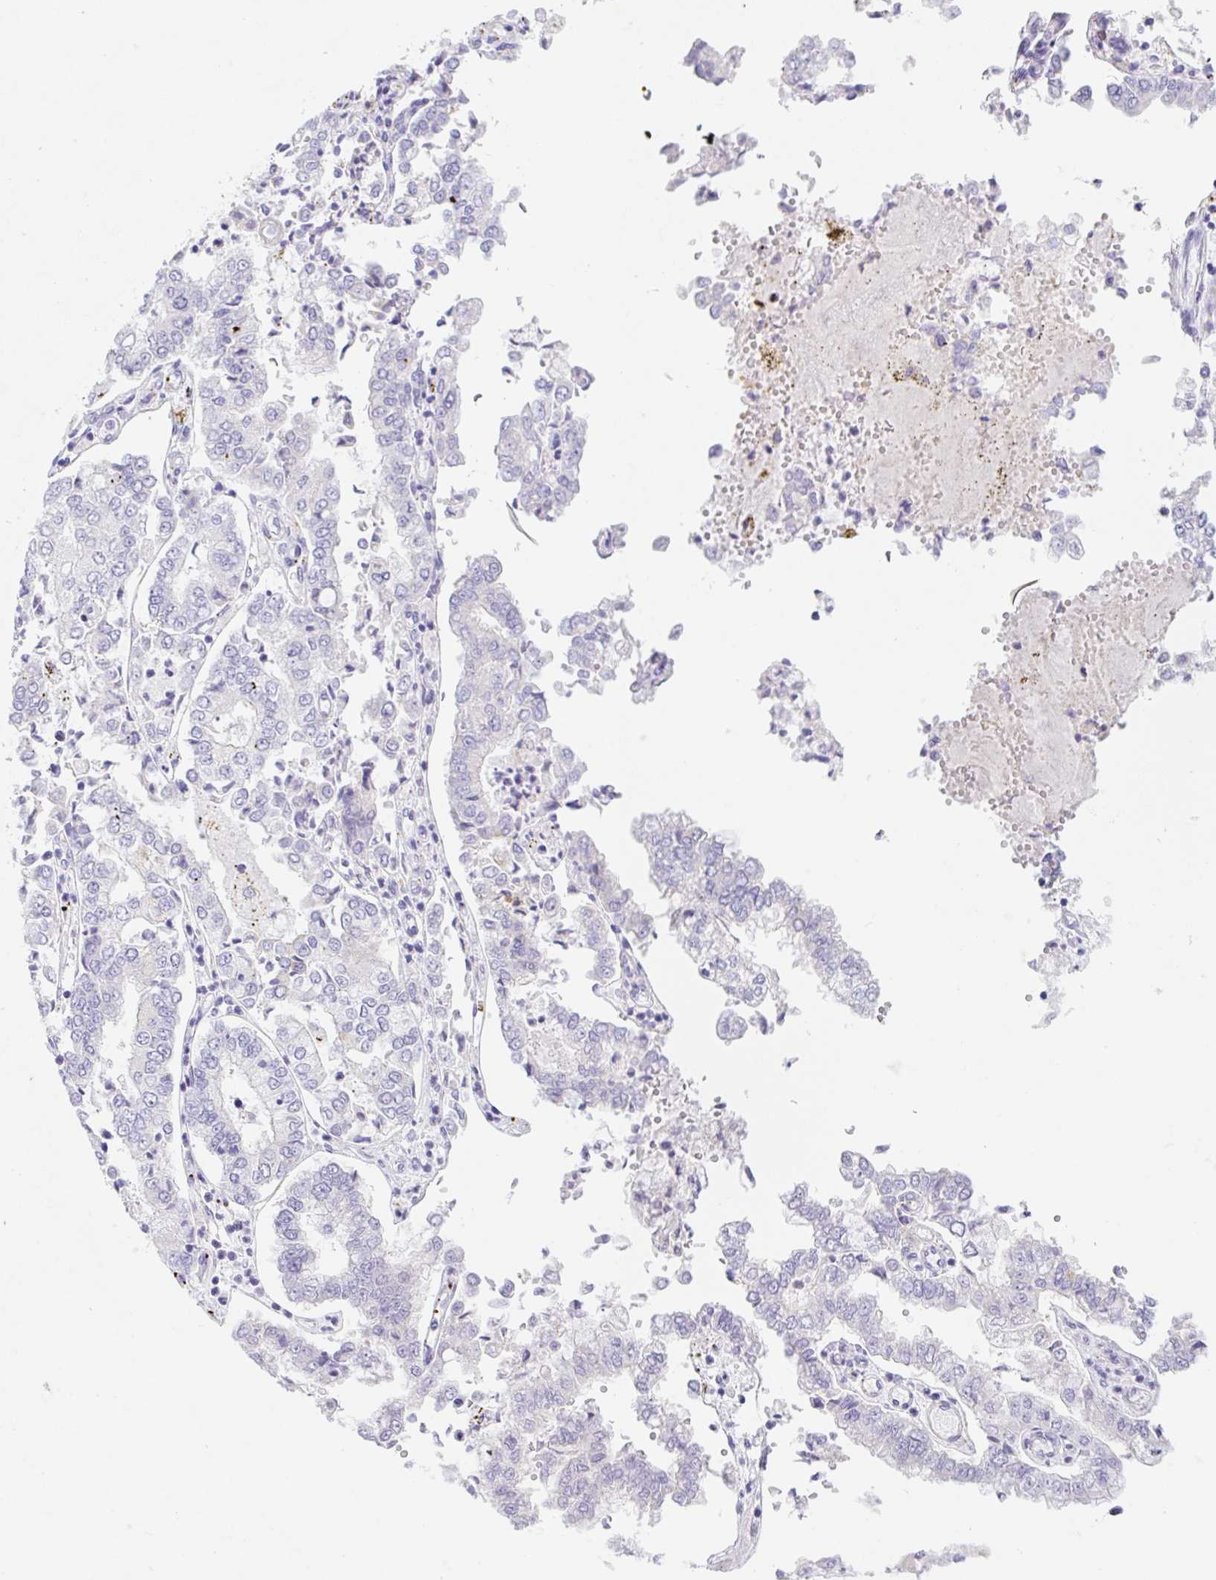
{"staining": {"intensity": "negative", "quantity": "none", "location": "none"}, "tissue": "stomach cancer", "cell_type": "Tumor cells", "image_type": "cancer", "snomed": [{"axis": "morphology", "description": "Adenocarcinoma, NOS"}, {"axis": "topography", "description": "Stomach"}], "caption": "This is an immunohistochemistry image of stomach cancer (adenocarcinoma). There is no staining in tumor cells.", "gene": "KLK8", "patient": {"sex": "male", "age": 76}}